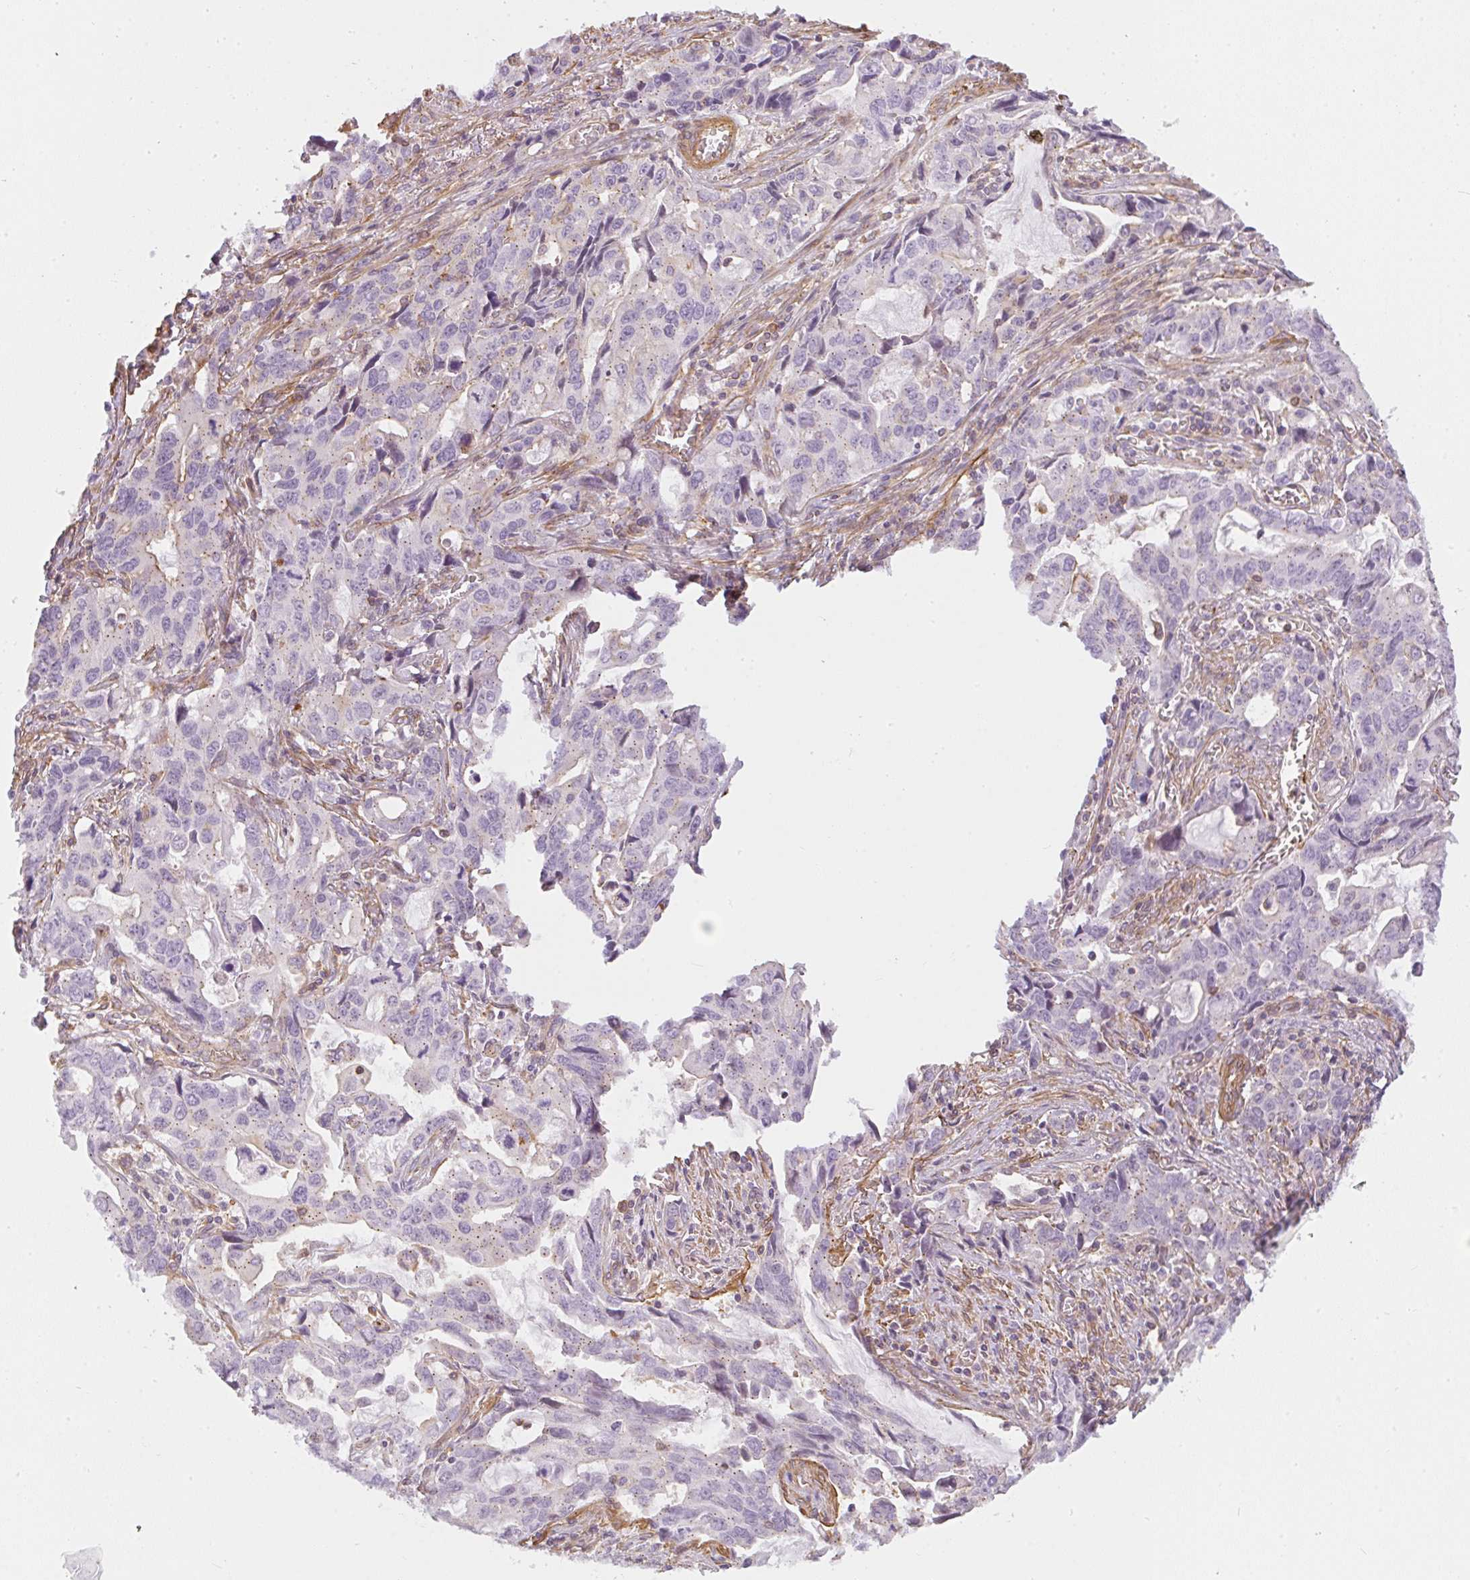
{"staining": {"intensity": "negative", "quantity": "none", "location": "none"}, "tissue": "stomach cancer", "cell_type": "Tumor cells", "image_type": "cancer", "snomed": [{"axis": "morphology", "description": "Adenocarcinoma, NOS"}, {"axis": "topography", "description": "Stomach, upper"}], "caption": "Immunohistochemistry of human stomach adenocarcinoma displays no positivity in tumor cells.", "gene": "SULF1", "patient": {"sex": "male", "age": 85}}